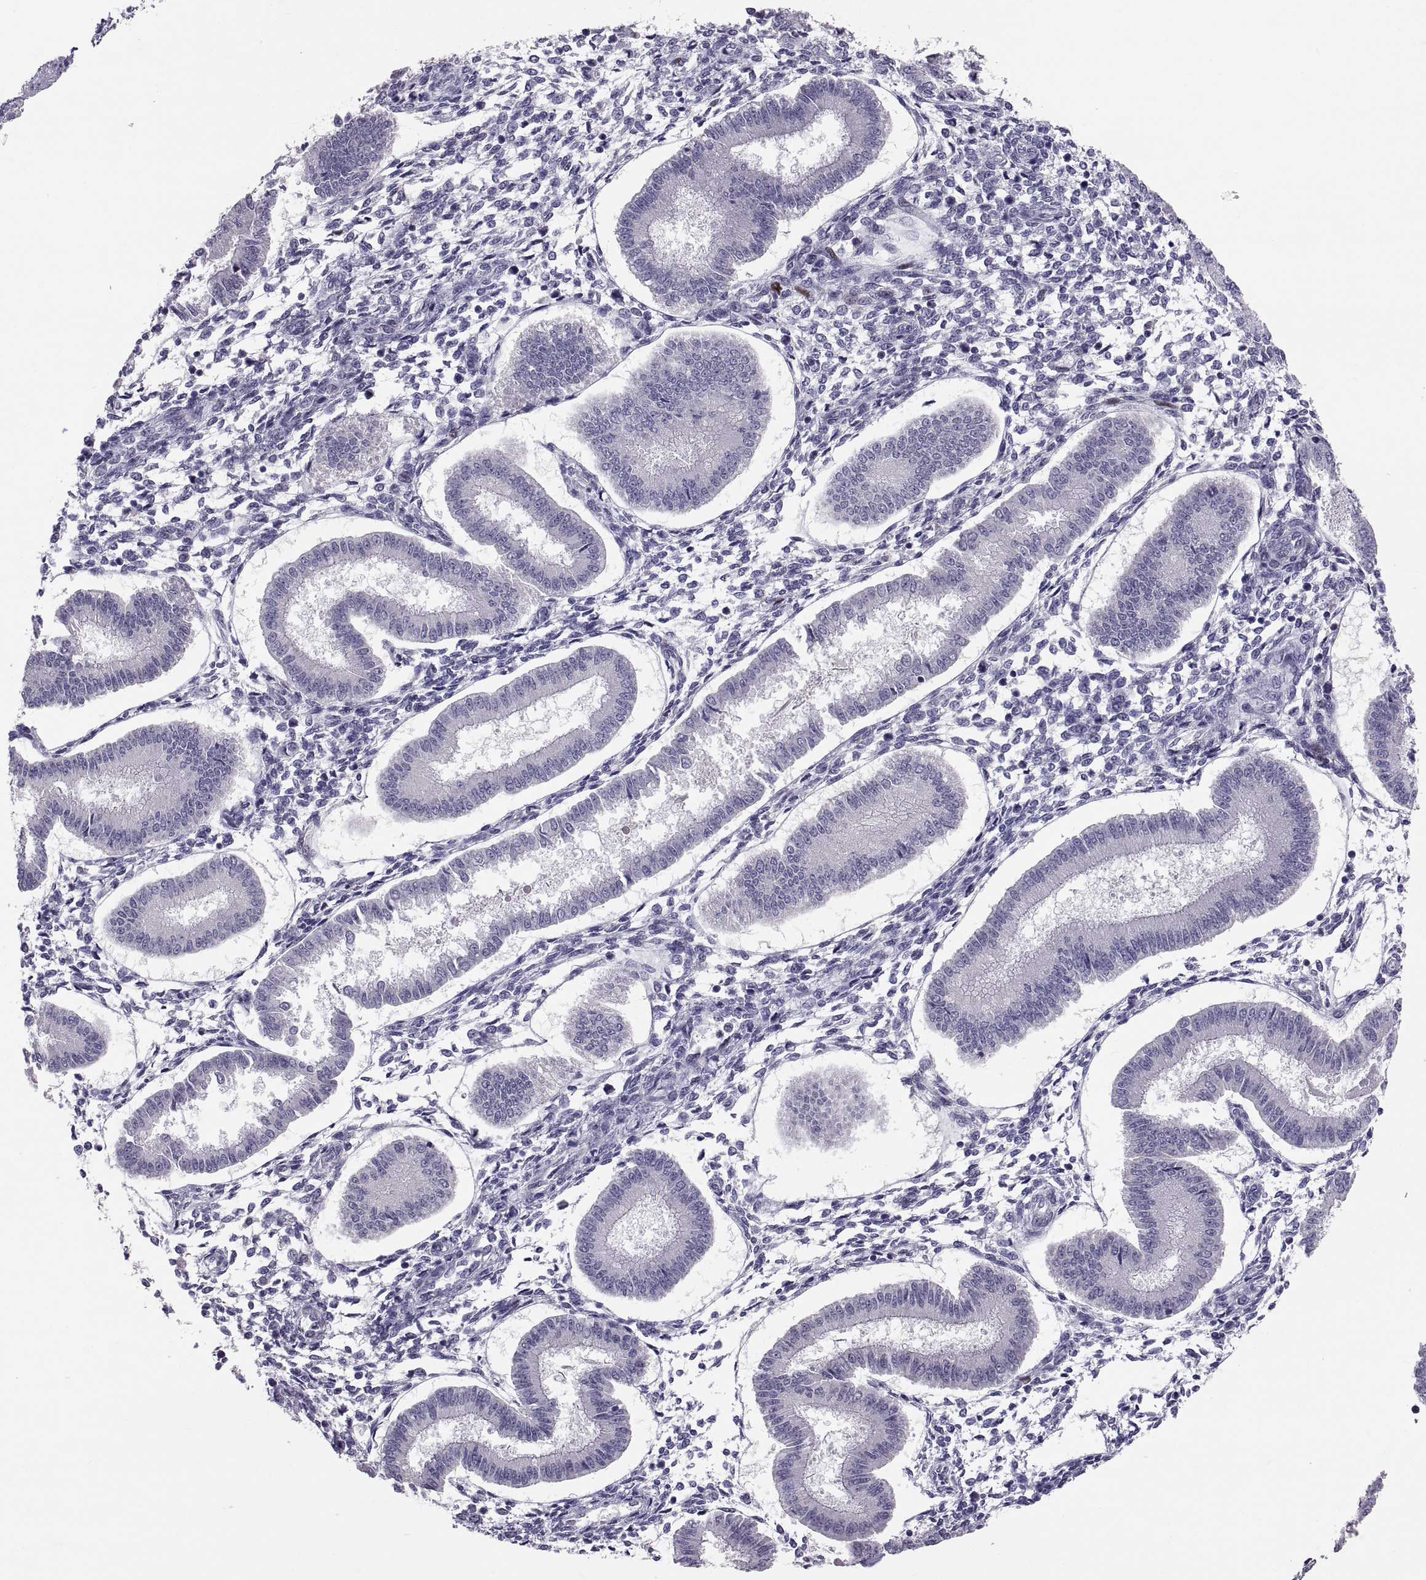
{"staining": {"intensity": "negative", "quantity": "none", "location": "none"}, "tissue": "endometrium", "cell_type": "Cells in endometrial stroma", "image_type": "normal", "snomed": [{"axis": "morphology", "description": "Normal tissue, NOS"}, {"axis": "topography", "description": "Endometrium"}], "caption": "A high-resolution photomicrograph shows IHC staining of normal endometrium, which shows no significant staining in cells in endometrial stroma.", "gene": "PTN", "patient": {"sex": "female", "age": 43}}